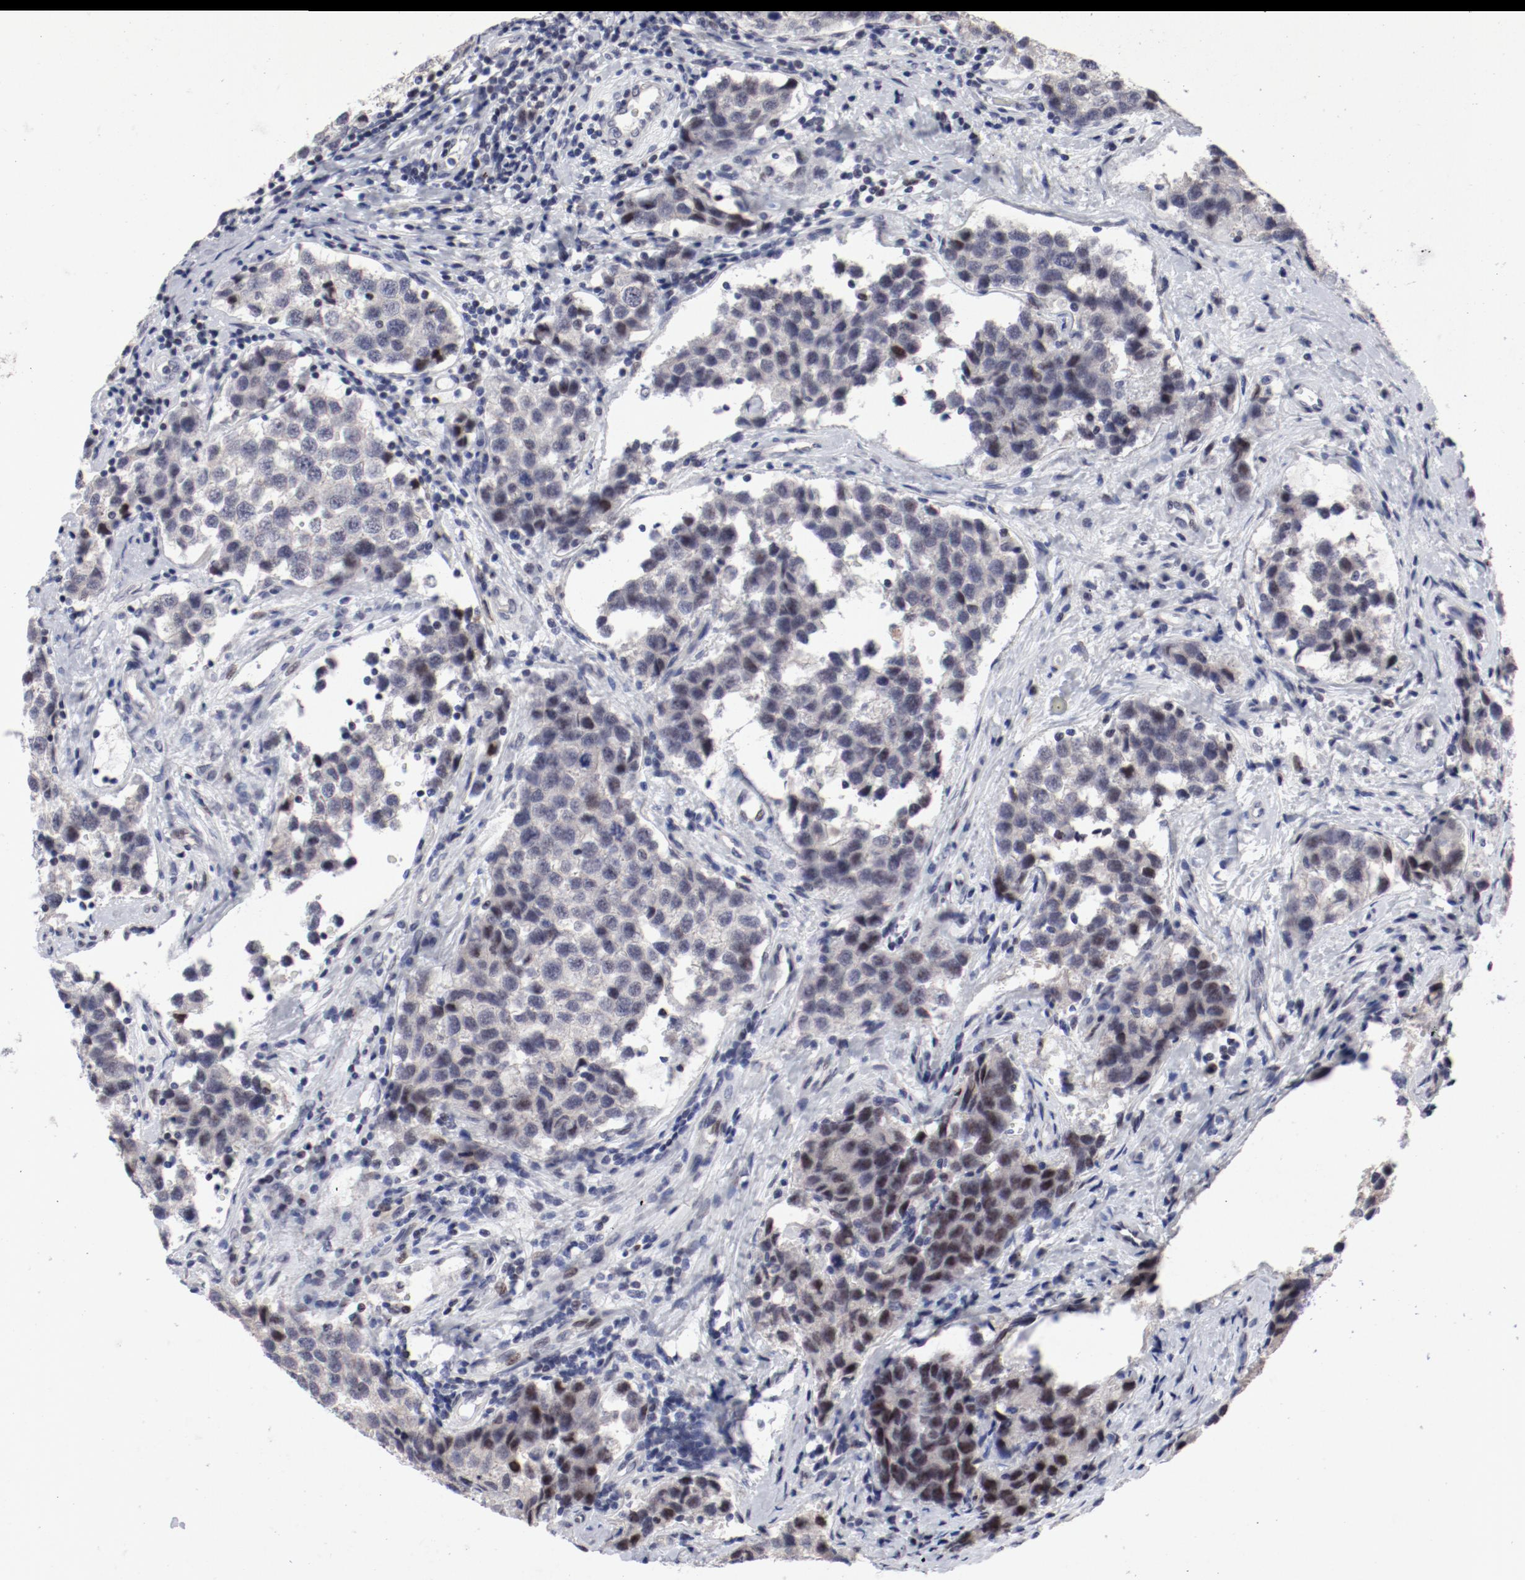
{"staining": {"intensity": "weak", "quantity": "<25%", "location": "cytoplasmic/membranous"}, "tissue": "testis cancer", "cell_type": "Tumor cells", "image_type": "cancer", "snomed": [{"axis": "morphology", "description": "Seminoma, NOS"}, {"axis": "topography", "description": "Testis"}], "caption": "The image demonstrates no significant positivity in tumor cells of seminoma (testis).", "gene": "FSCB", "patient": {"sex": "male", "age": 39}}